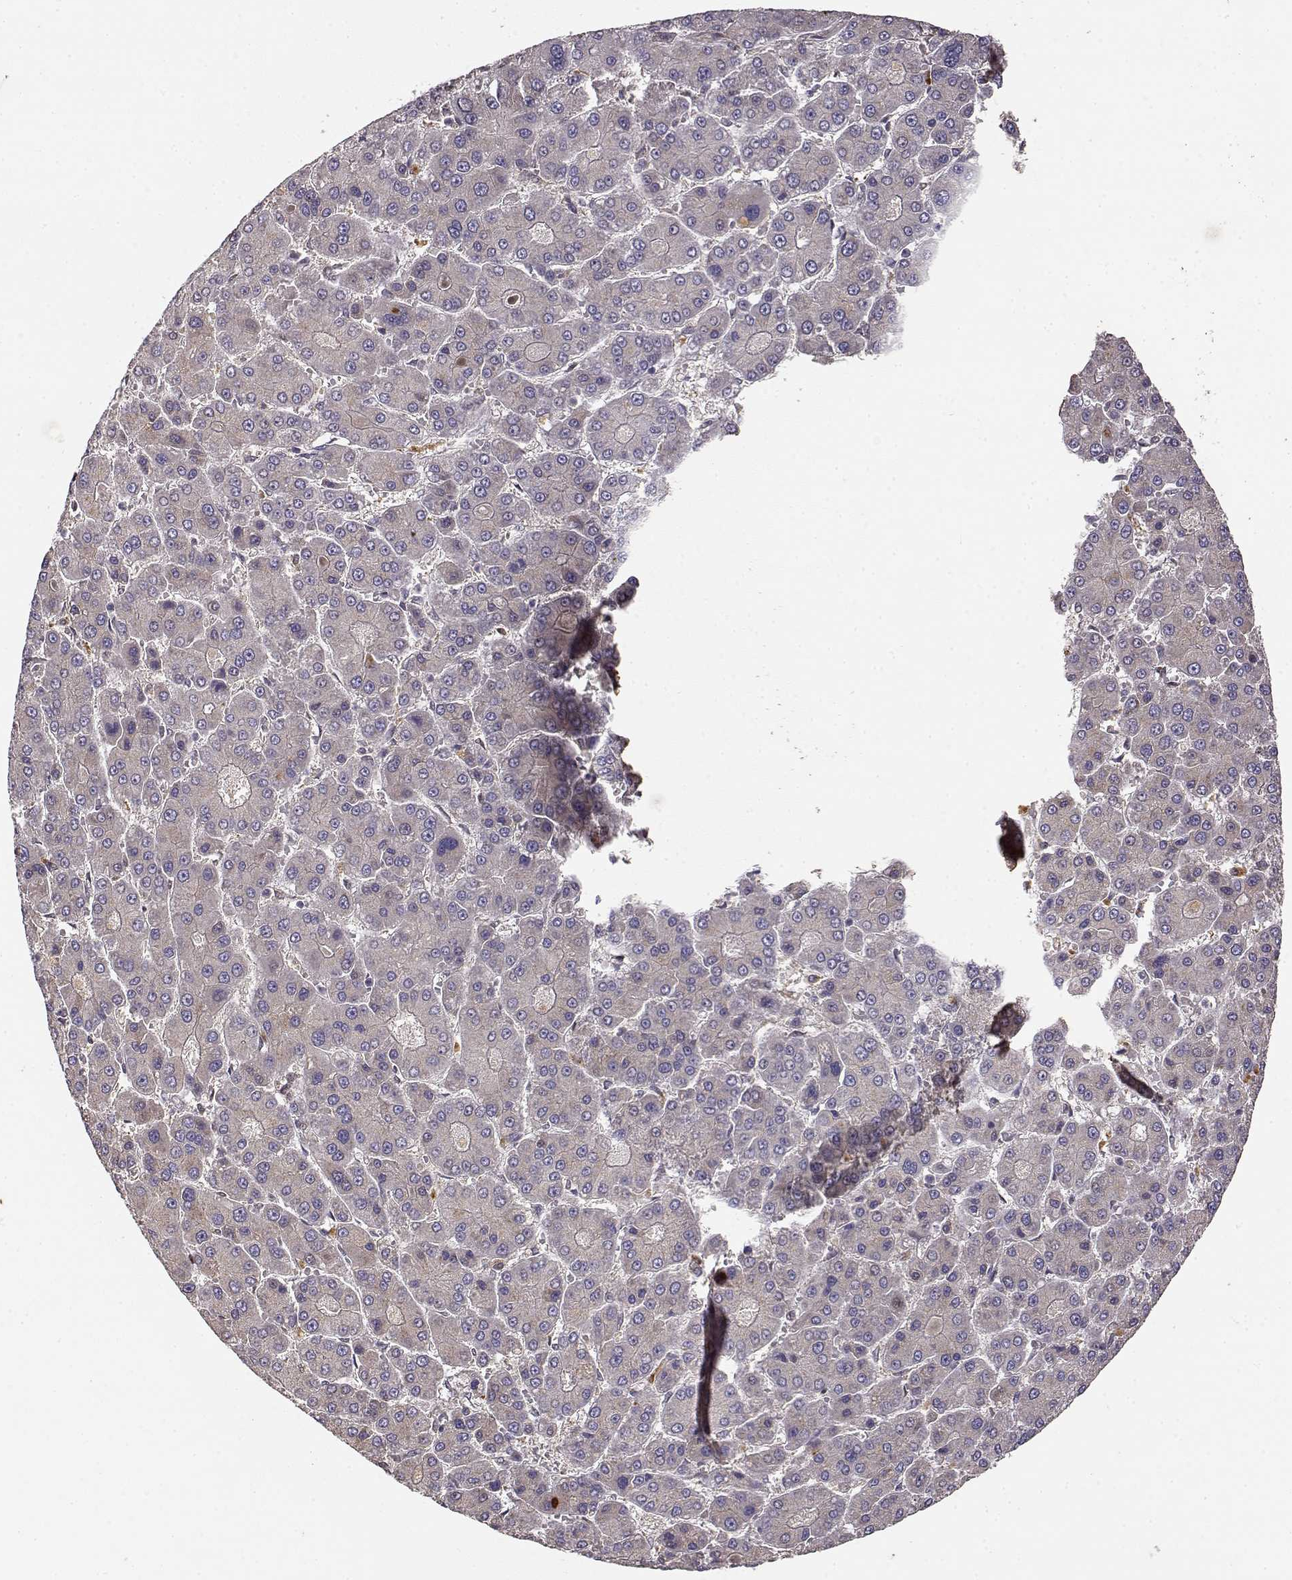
{"staining": {"intensity": "negative", "quantity": "none", "location": "none"}, "tissue": "liver cancer", "cell_type": "Tumor cells", "image_type": "cancer", "snomed": [{"axis": "morphology", "description": "Carcinoma, Hepatocellular, NOS"}, {"axis": "topography", "description": "Liver"}], "caption": "A high-resolution photomicrograph shows IHC staining of liver hepatocellular carcinoma, which exhibits no significant positivity in tumor cells.", "gene": "CRIM1", "patient": {"sex": "male", "age": 70}}